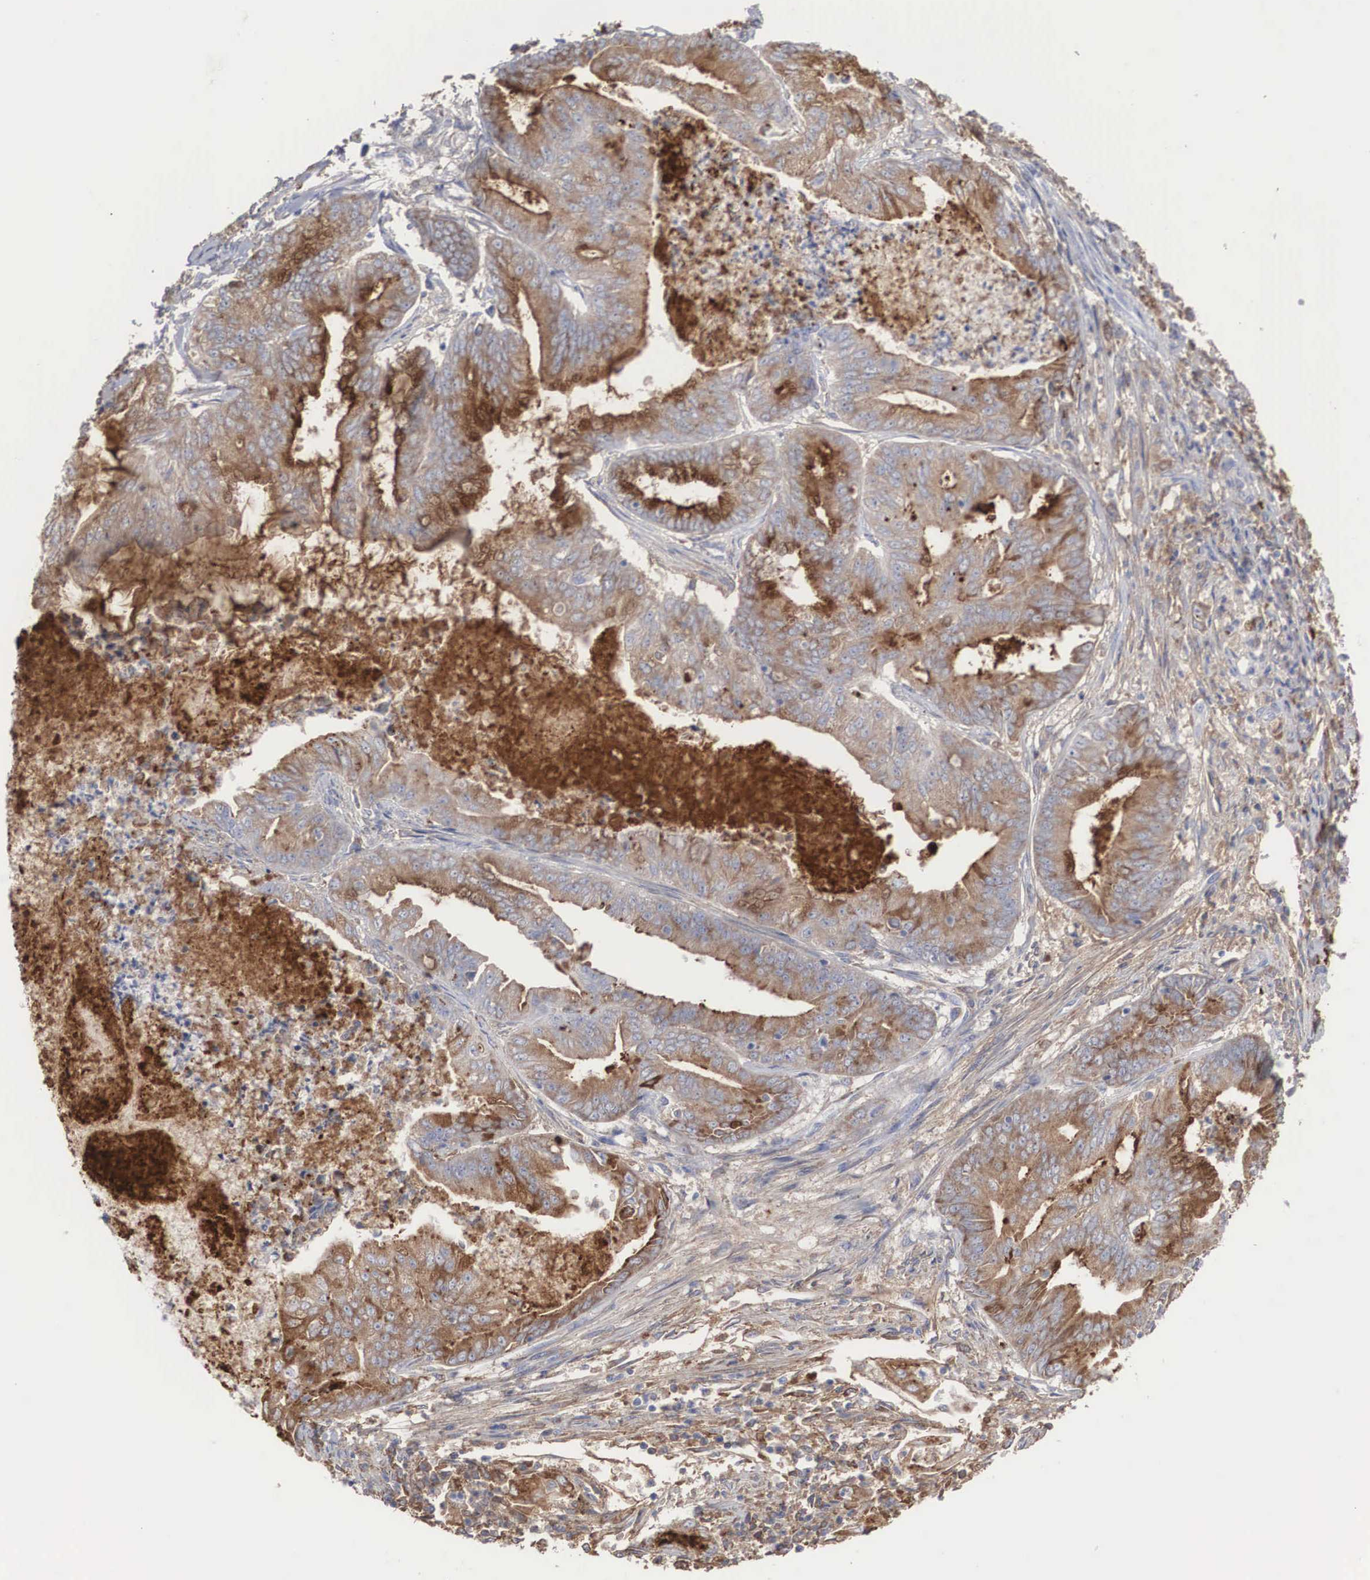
{"staining": {"intensity": "weak", "quantity": "25%-75%", "location": "cytoplasmic/membranous"}, "tissue": "endometrial cancer", "cell_type": "Tumor cells", "image_type": "cancer", "snomed": [{"axis": "morphology", "description": "Adenocarcinoma, NOS"}, {"axis": "topography", "description": "Endometrium"}], "caption": "Tumor cells reveal low levels of weak cytoplasmic/membranous positivity in approximately 25%-75% of cells in human adenocarcinoma (endometrial).", "gene": "LGALS3BP", "patient": {"sex": "female", "age": 63}}